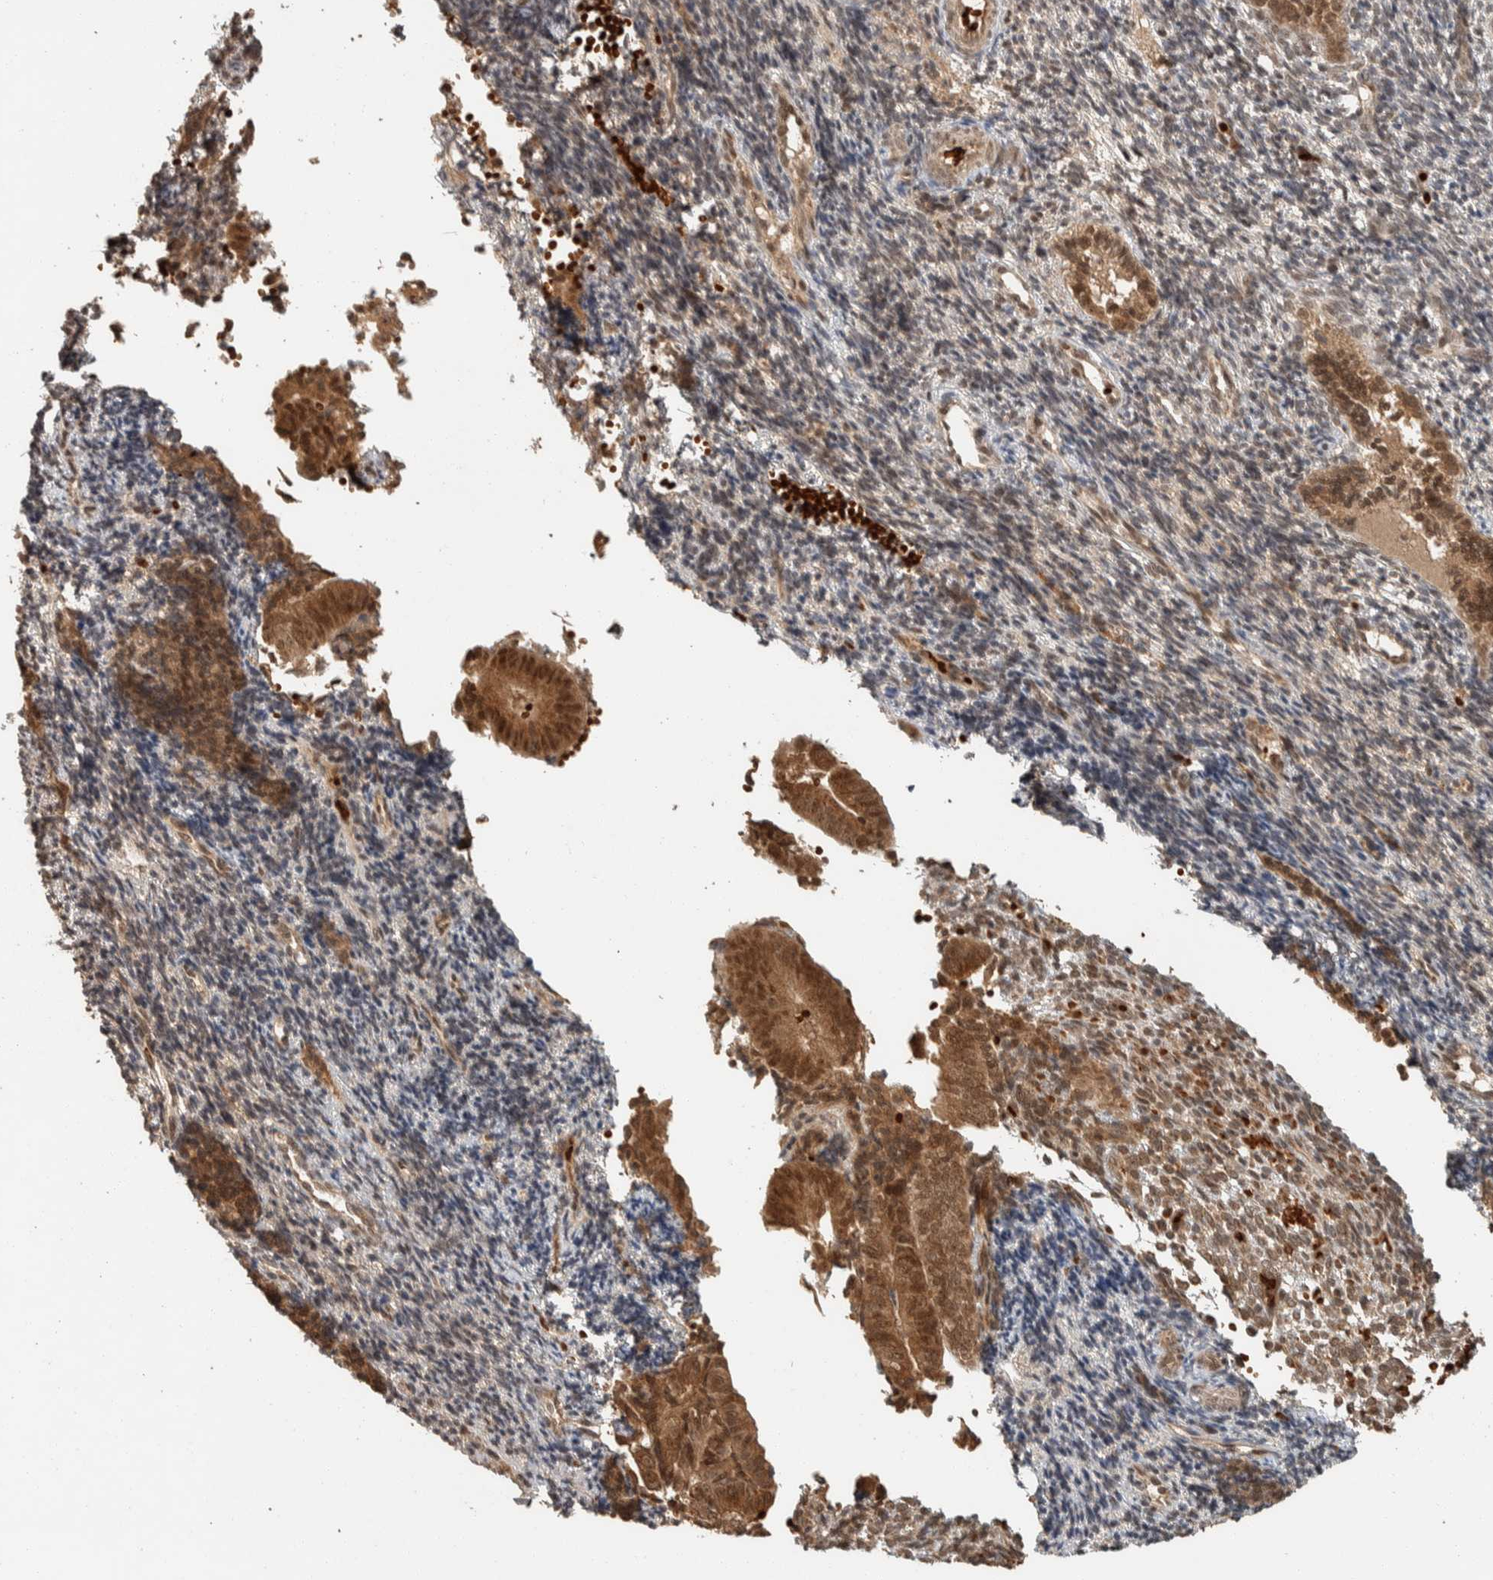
{"staining": {"intensity": "weak", "quantity": "25%-75%", "location": "cytoplasmic/membranous"}, "tissue": "endometrium", "cell_type": "Cells in endometrial stroma", "image_type": "normal", "snomed": [{"axis": "morphology", "description": "Normal tissue, NOS"}, {"axis": "topography", "description": "Uterus"}, {"axis": "topography", "description": "Endometrium"}], "caption": "IHC photomicrograph of normal endometrium stained for a protein (brown), which shows low levels of weak cytoplasmic/membranous positivity in approximately 25%-75% of cells in endometrial stroma.", "gene": "ZBTB2", "patient": {"sex": "female", "age": 33}}